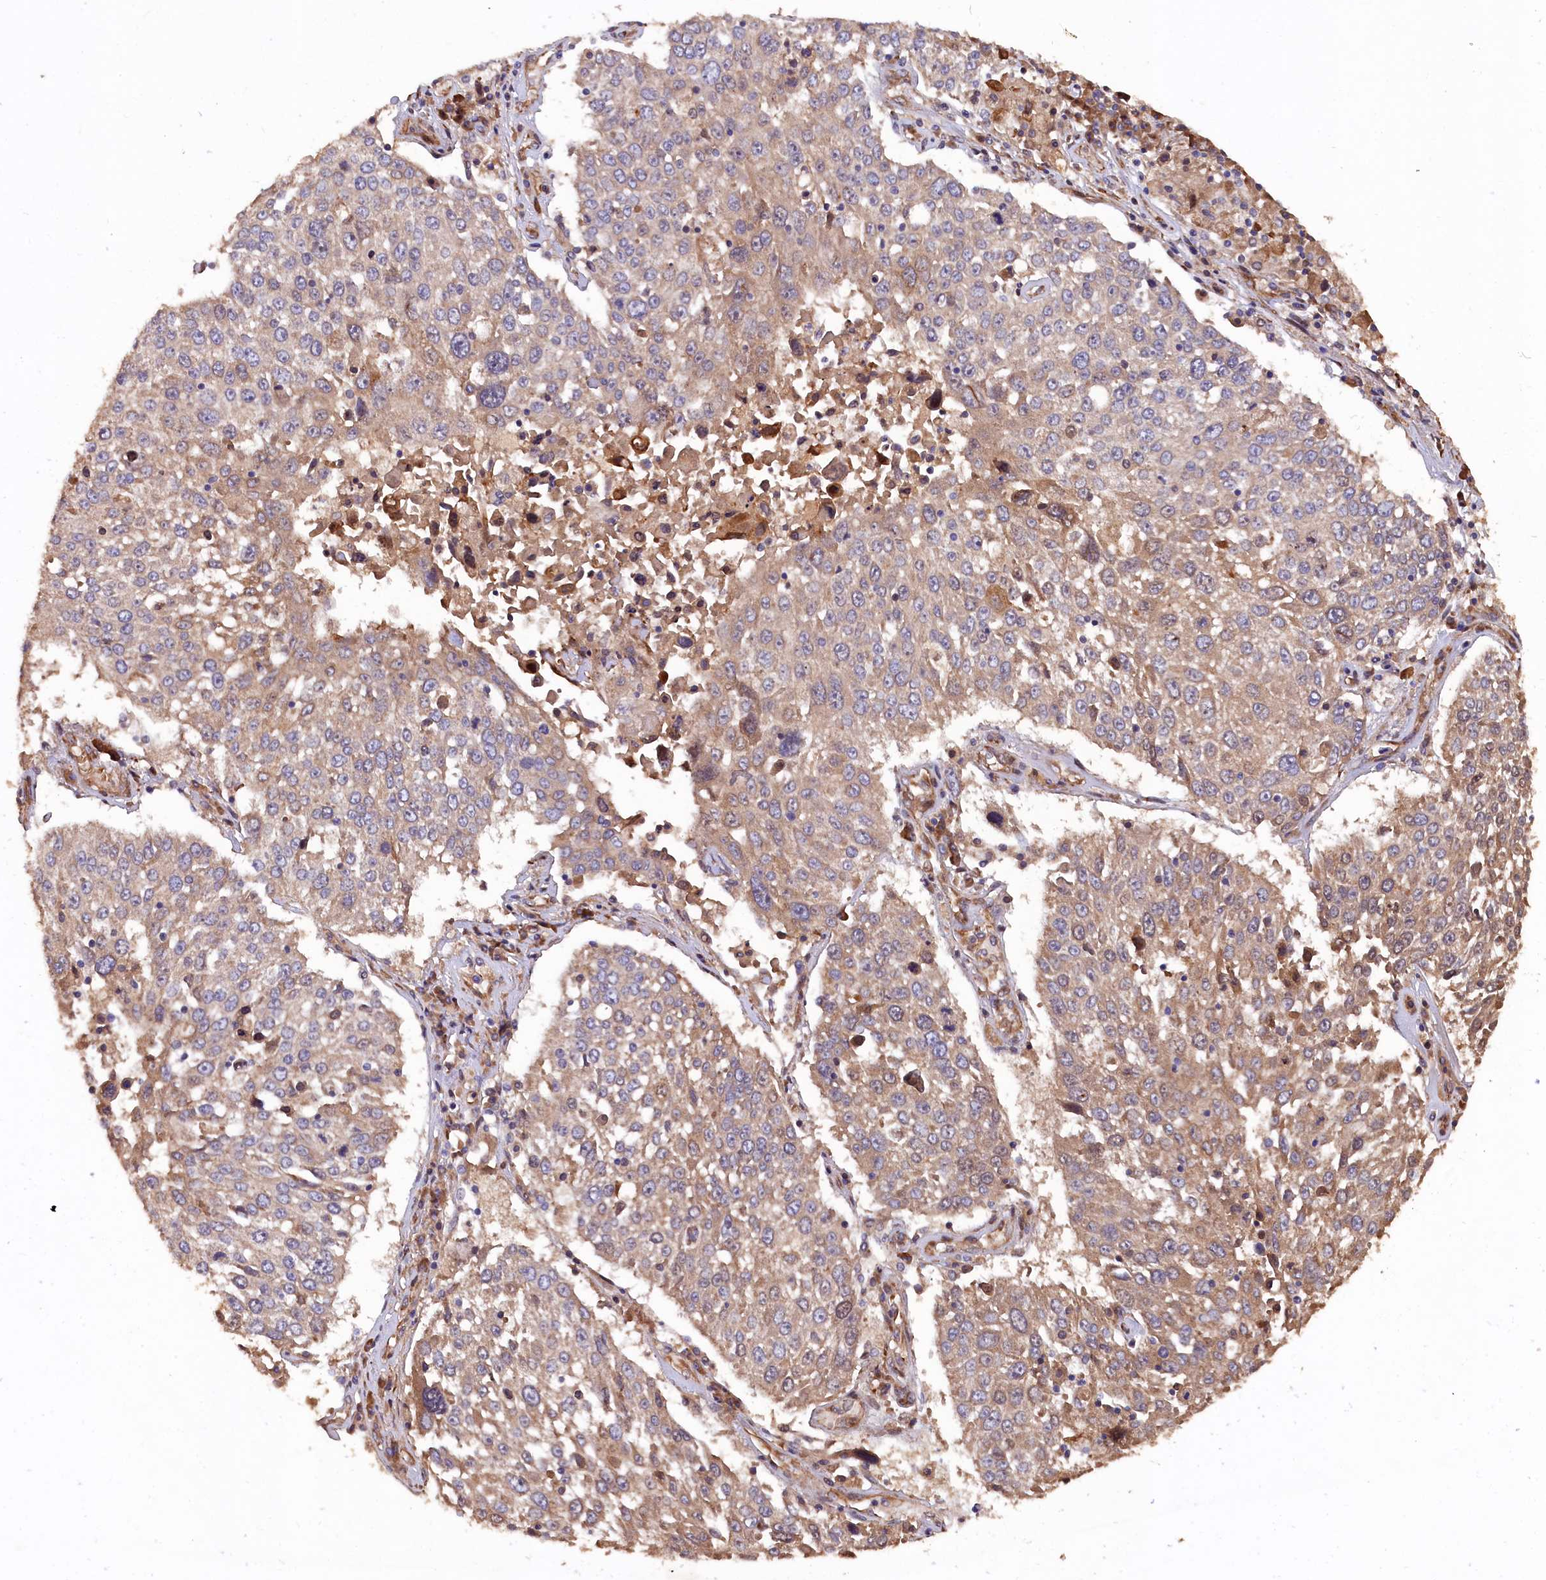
{"staining": {"intensity": "weak", "quantity": ">75%", "location": "cytoplasmic/membranous"}, "tissue": "lung cancer", "cell_type": "Tumor cells", "image_type": "cancer", "snomed": [{"axis": "morphology", "description": "Squamous cell carcinoma, NOS"}, {"axis": "topography", "description": "Lung"}], "caption": "Human lung squamous cell carcinoma stained with a protein marker displays weak staining in tumor cells.", "gene": "GREB1L", "patient": {"sex": "male", "age": 65}}